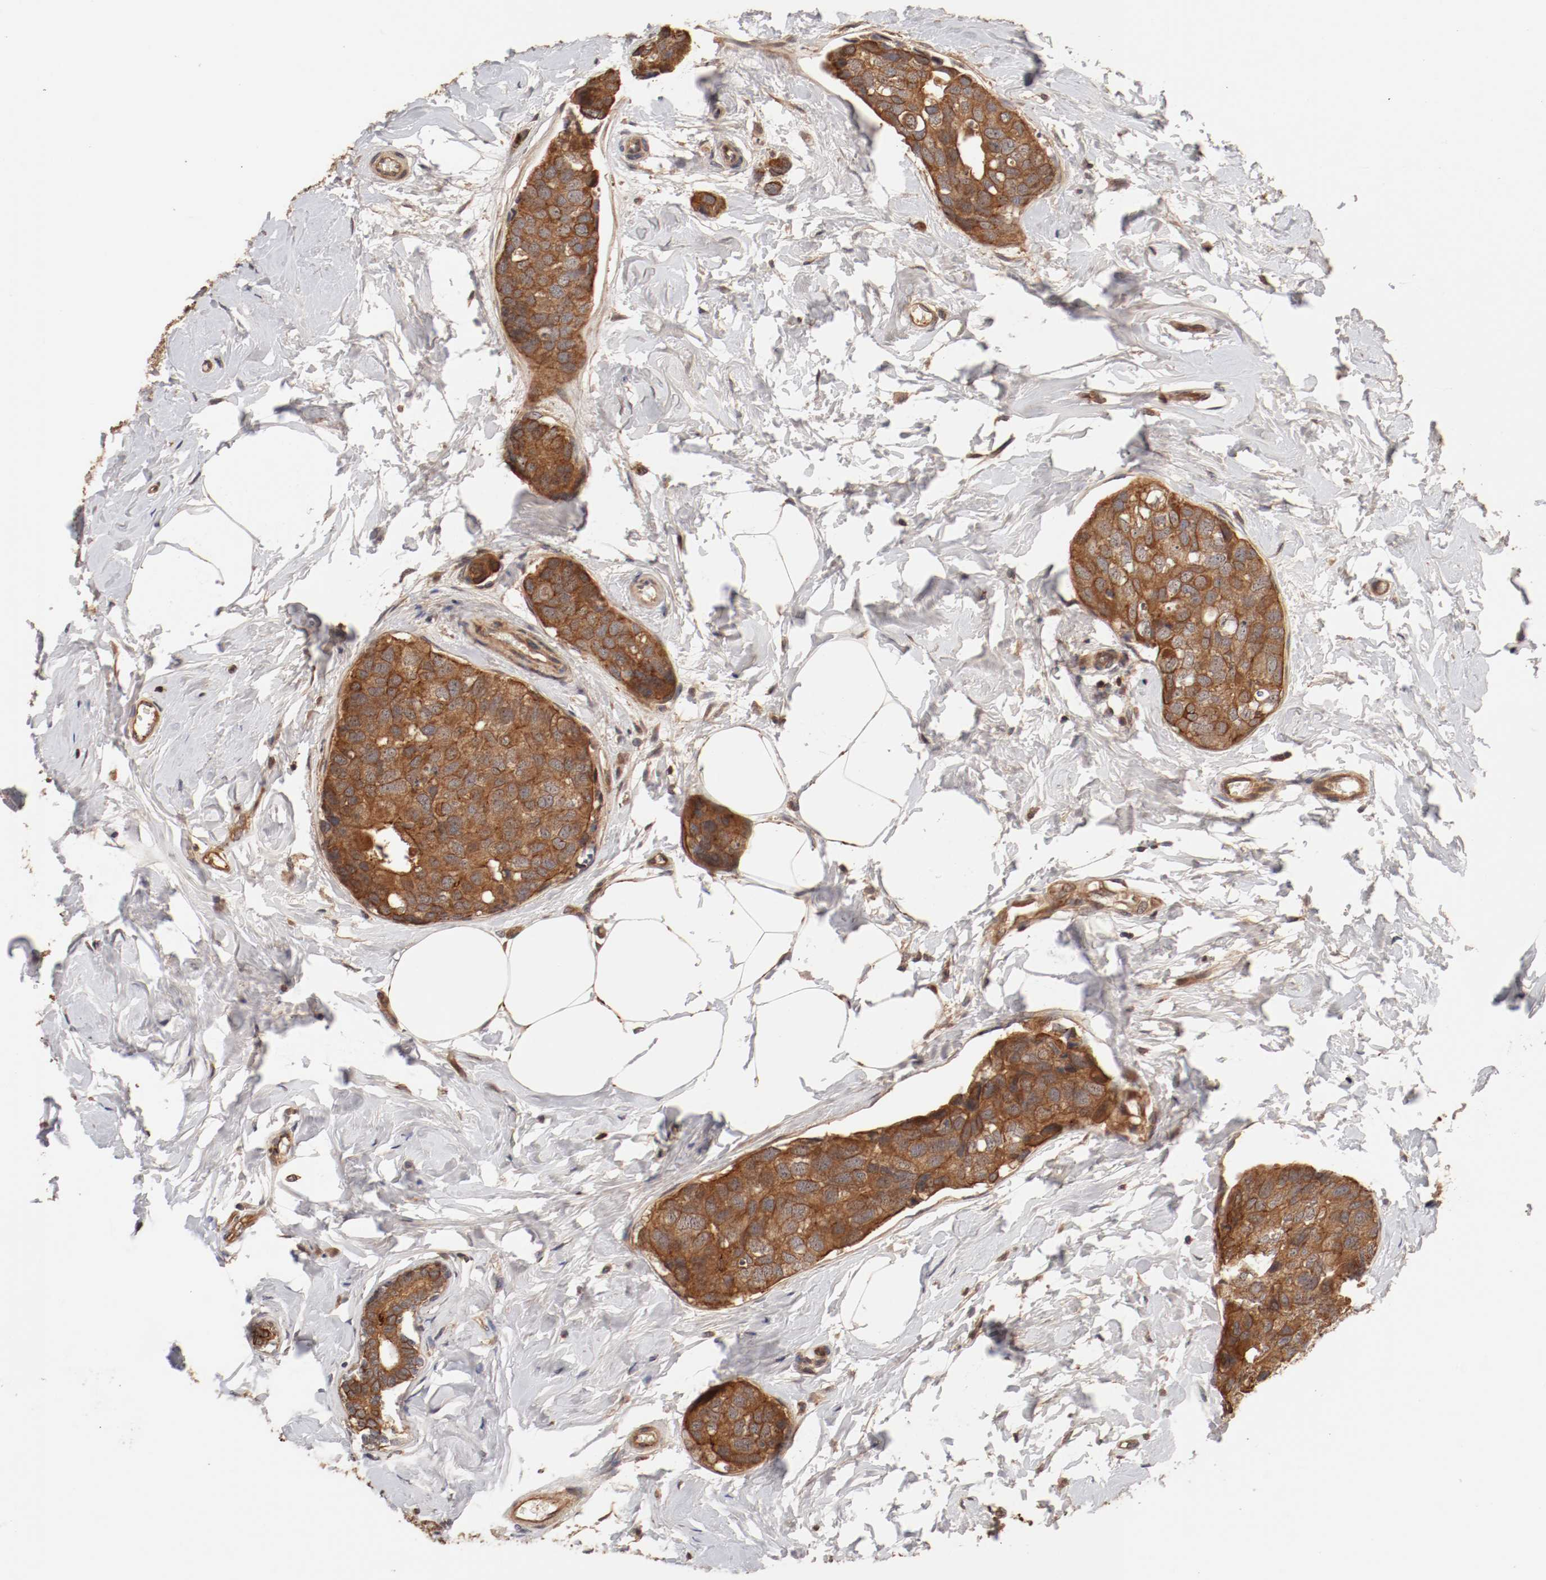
{"staining": {"intensity": "moderate", "quantity": ">75%", "location": "cytoplasmic/membranous"}, "tissue": "breast cancer", "cell_type": "Tumor cells", "image_type": "cancer", "snomed": [{"axis": "morphology", "description": "Normal tissue, NOS"}, {"axis": "morphology", "description": "Duct carcinoma"}, {"axis": "topography", "description": "Breast"}], "caption": "Moderate cytoplasmic/membranous positivity is appreciated in about >75% of tumor cells in breast intraductal carcinoma. Immunohistochemistry (ihc) stains the protein in brown and the nuclei are stained blue.", "gene": "GUF1", "patient": {"sex": "female", "age": 50}}